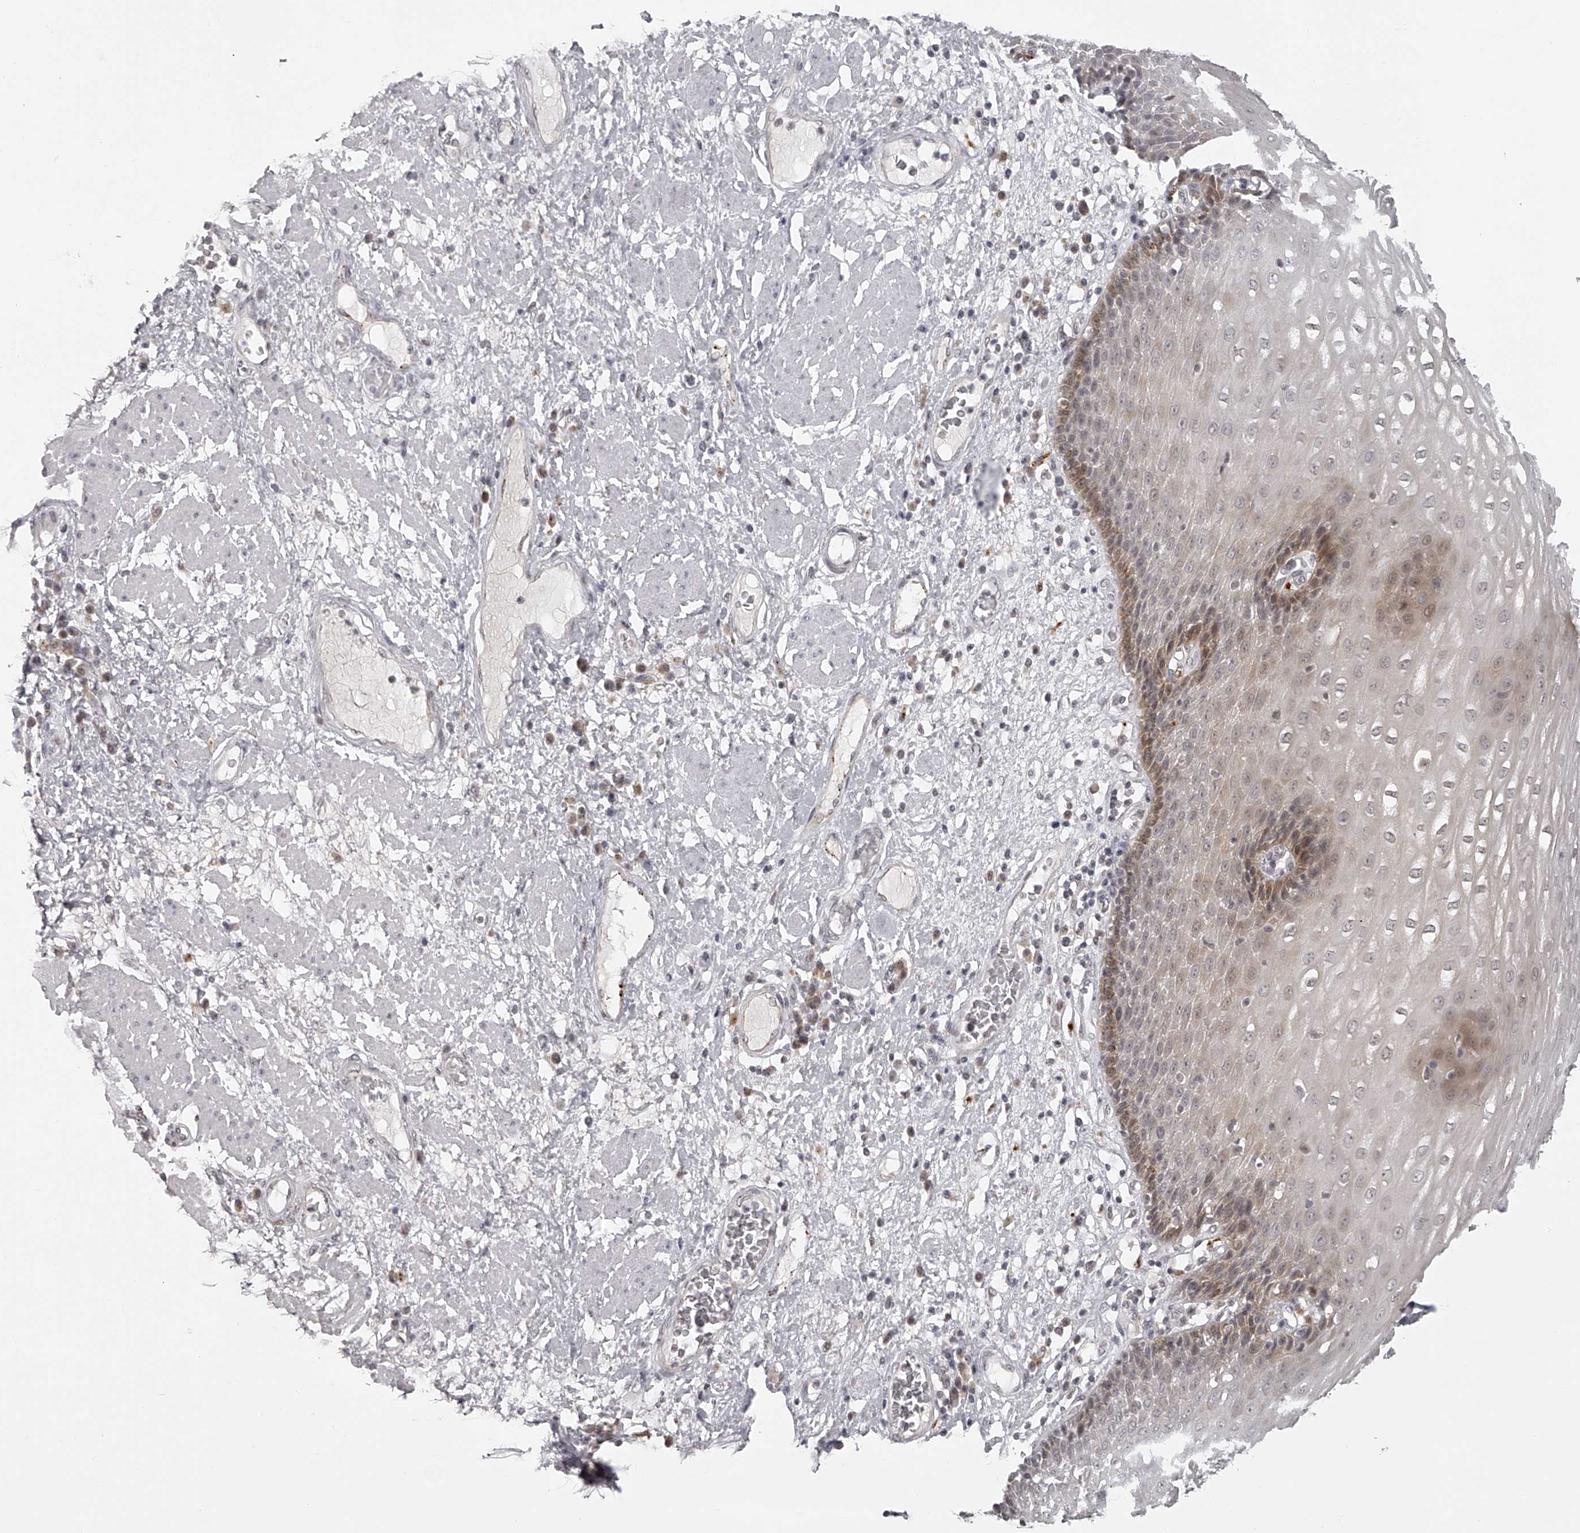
{"staining": {"intensity": "moderate", "quantity": "<25%", "location": "cytoplasmic/membranous,nuclear"}, "tissue": "esophagus", "cell_type": "Squamous epithelial cells", "image_type": "normal", "snomed": [{"axis": "morphology", "description": "Normal tissue, NOS"}, {"axis": "morphology", "description": "Adenocarcinoma, NOS"}, {"axis": "topography", "description": "Esophagus"}], "caption": "This is a photomicrograph of IHC staining of benign esophagus, which shows moderate staining in the cytoplasmic/membranous,nuclear of squamous epithelial cells.", "gene": "RNF220", "patient": {"sex": "male", "age": 62}}